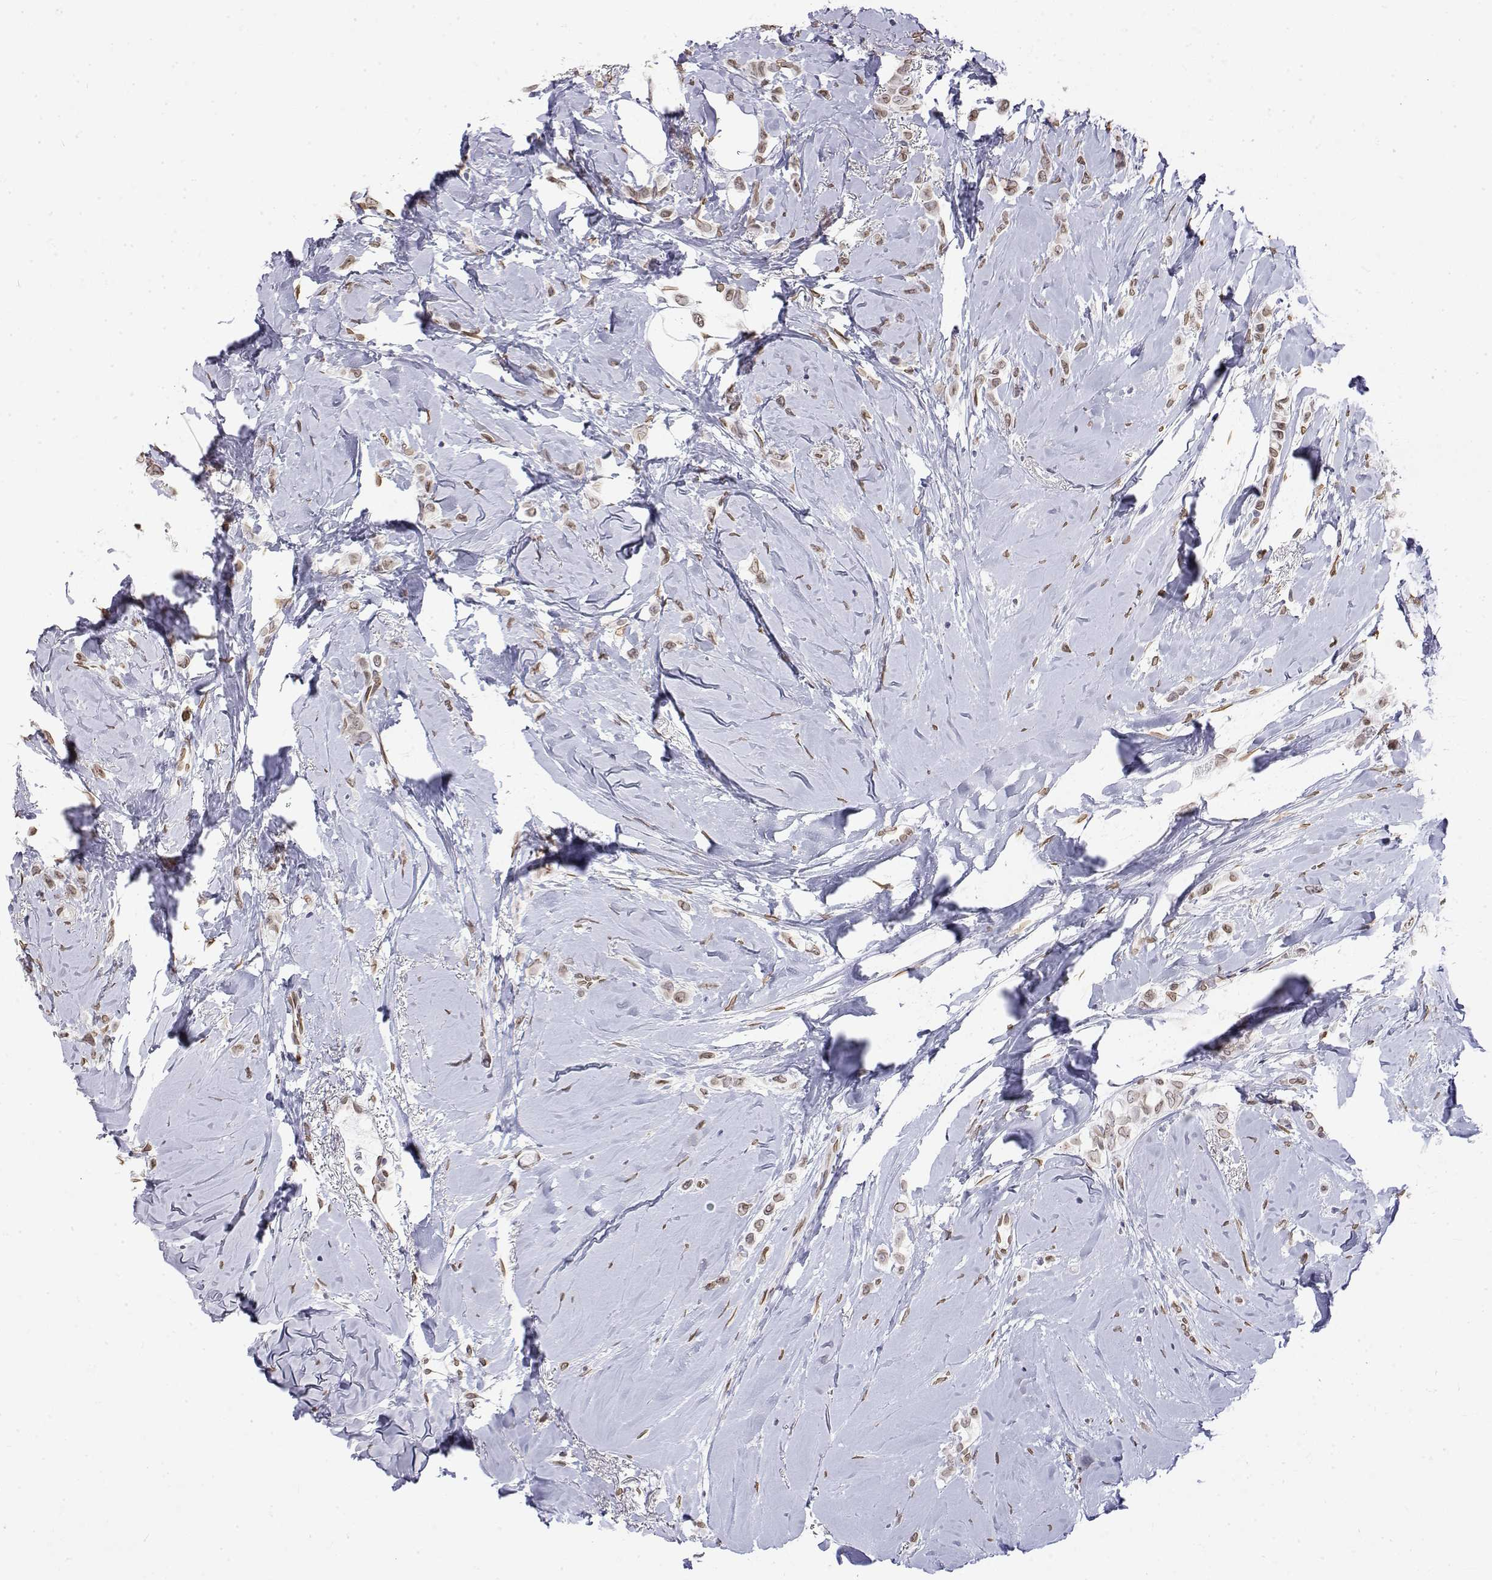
{"staining": {"intensity": "weak", "quantity": ">75%", "location": "nuclear"}, "tissue": "breast cancer", "cell_type": "Tumor cells", "image_type": "cancer", "snomed": [{"axis": "morphology", "description": "Lobular carcinoma"}, {"axis": "topography", "description": "Breast"}], "caption": "This histopathology image reveals breast cancer stained with IHC to label a protein in brown. The nuclear of tumor cells show weak positivity for the protein. Nuclei are counter-stained blue.", "gene": "ZNF532", "patient": {"sex": "female", "age": 66}}